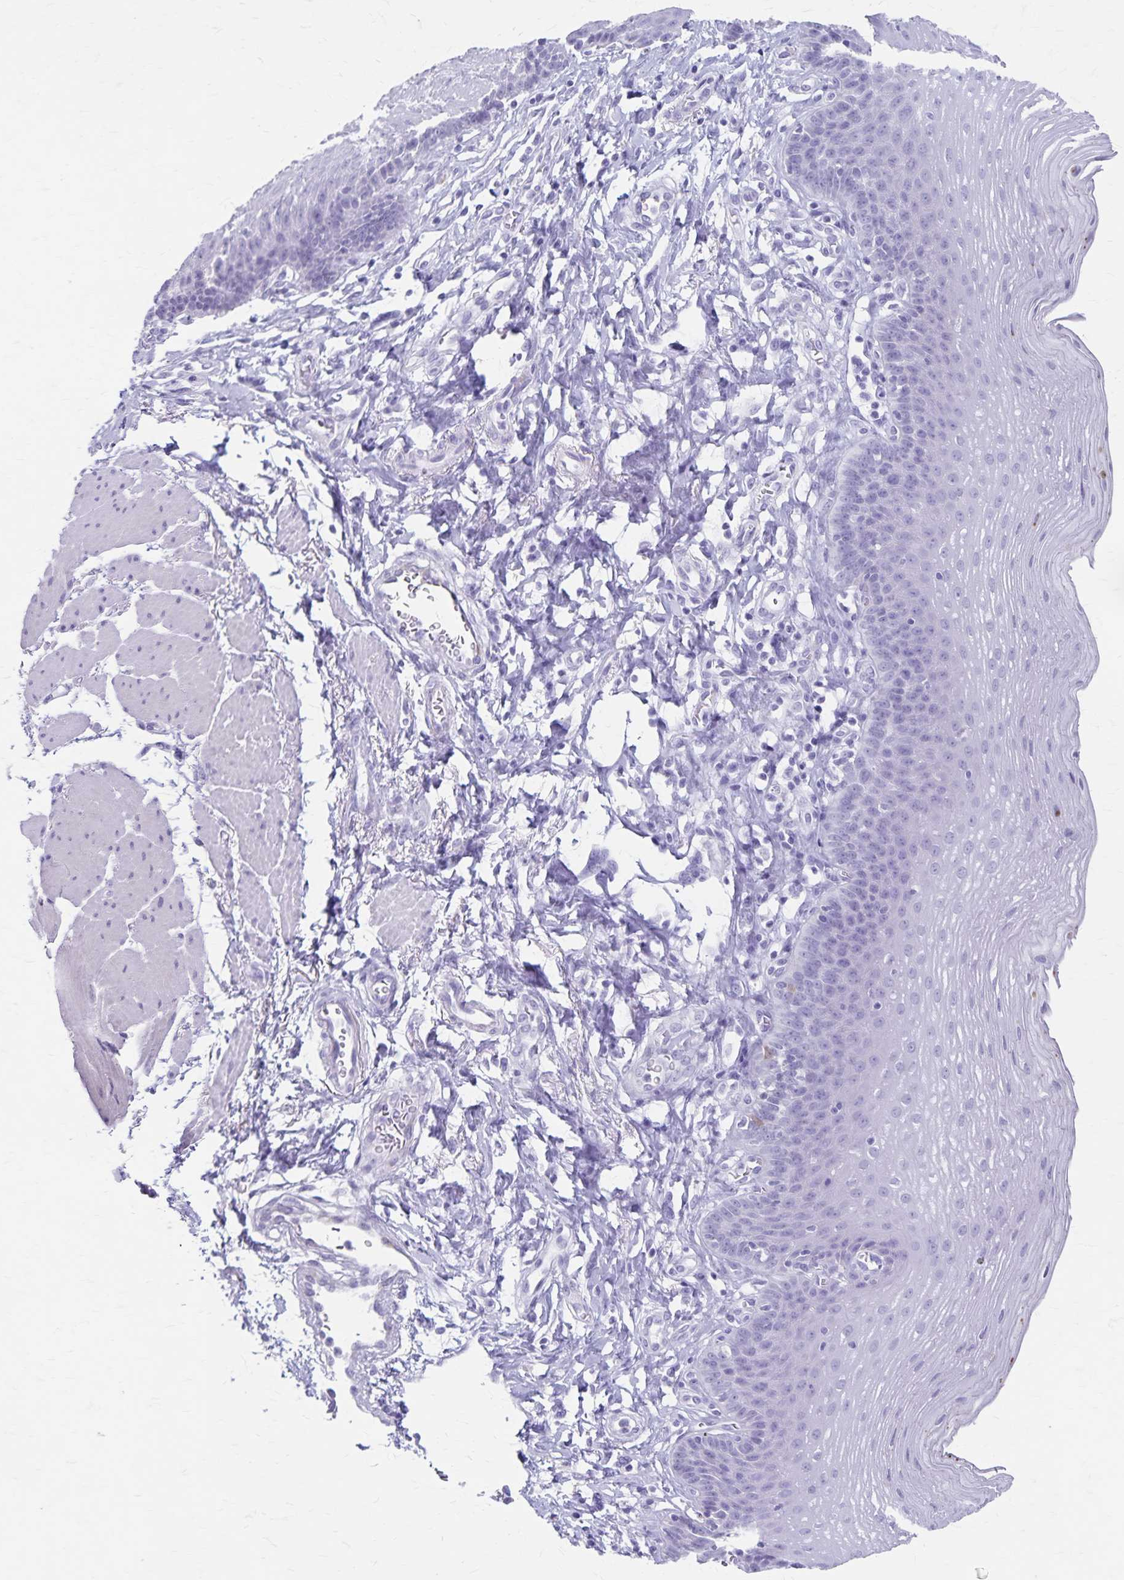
{"staining": {"intensity": "negative", "quantity": "none", "location": "none"}, "tissue": "esophagus", "cell_type": "Squamous epithelial cells", "image_type": "normal", "snomed": [{"axis": "morphology", "description": "Normal tissue, NOS"}, {"axis": "topography", "description": "Esophagus"}], "caption": "Benign esophagus was stained to show a protein in brown. There is no significant staining in squamous epithelial cells. The staining is performed using DAB brown chromogen with nuclei counter-stained in using hematoxylin.", "gene": "GPBAR1", "patient": {"sex": "female", "age": 81}}